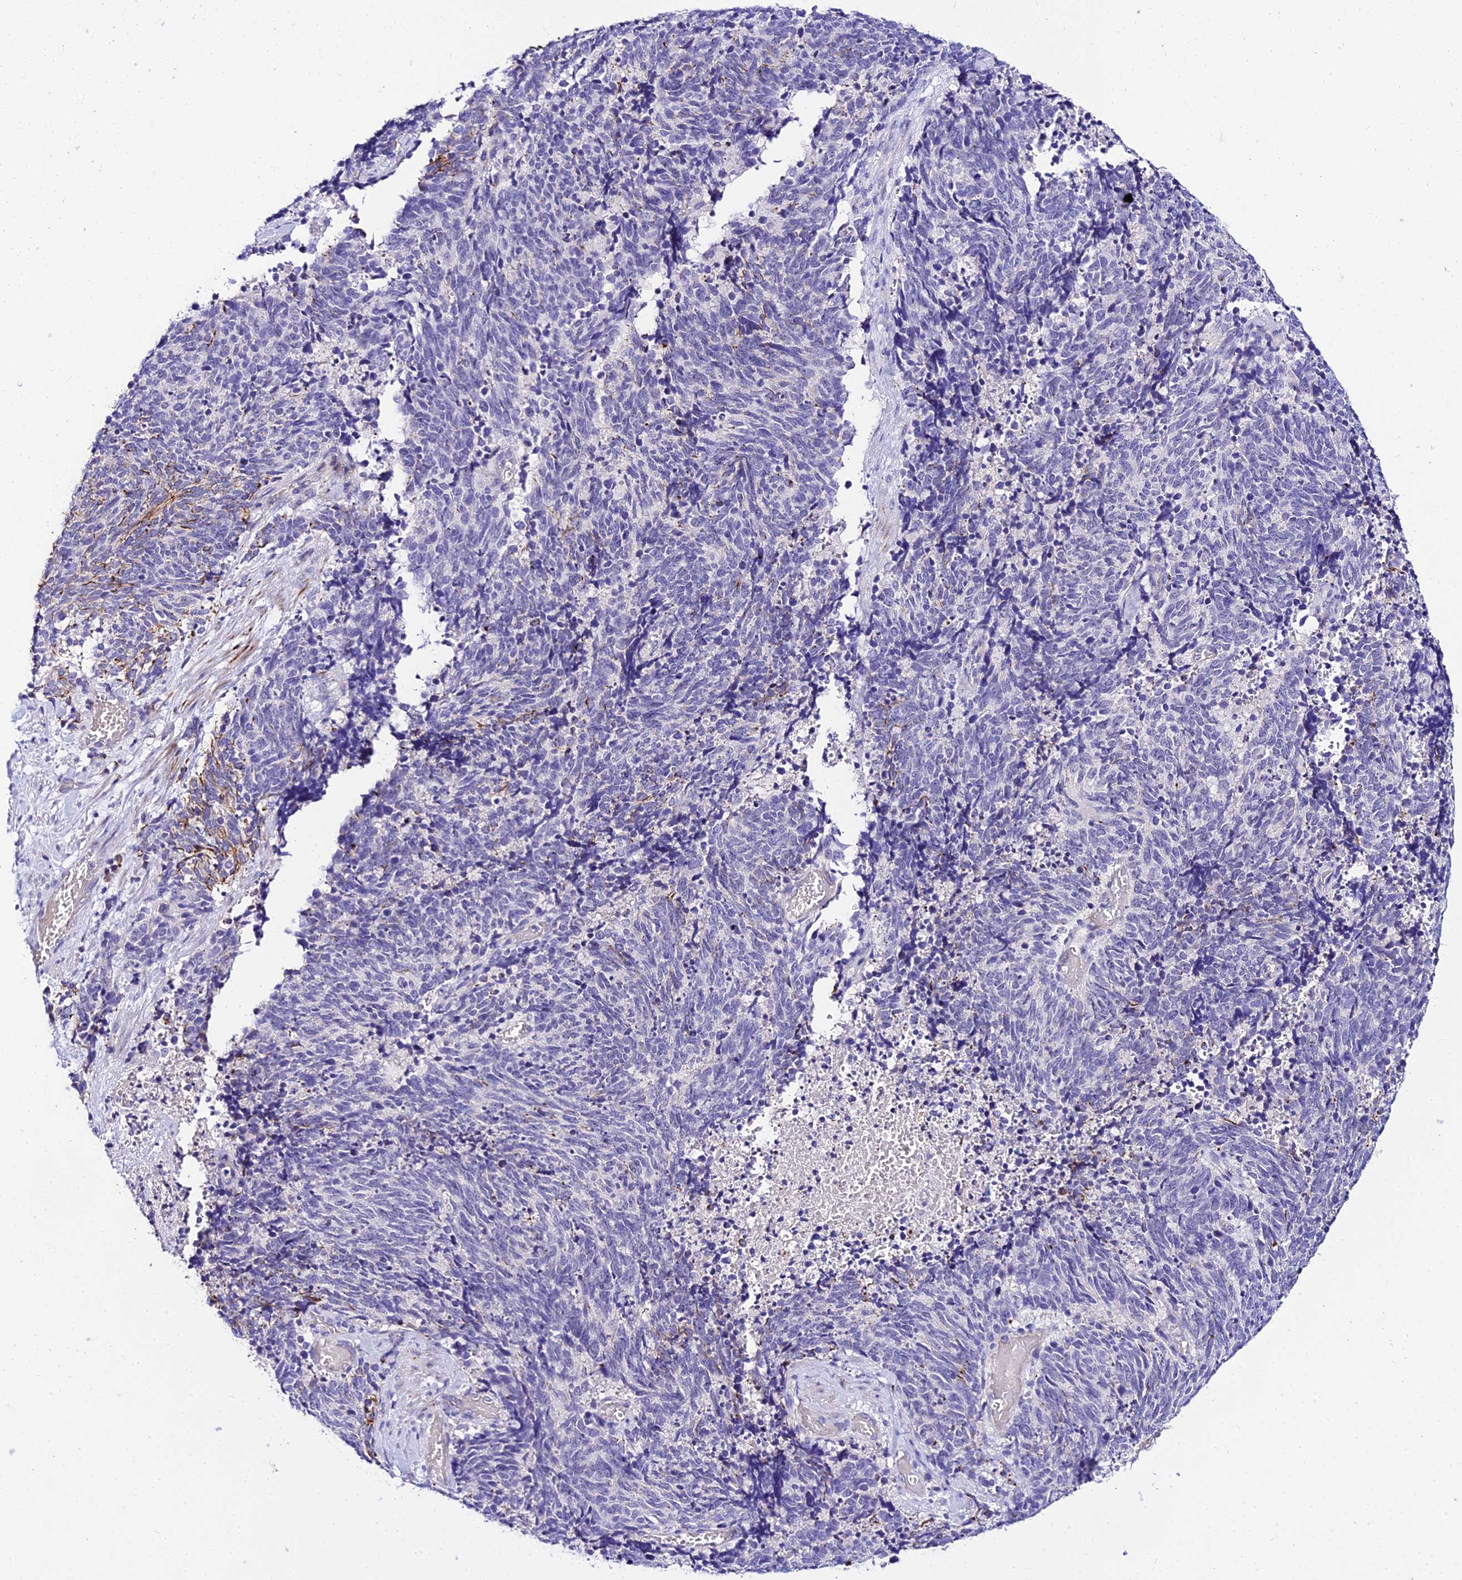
{"staining": {"intensity": "moderate", "quantity": "<25%", "location": "cytoplasmic/membranous"}, "tissue": "cervical cancer", "cell_type": "Tumor cells", "image_type": "cancer", "snomed": [{"axis": "morphology", "description": "Squamous cell carcinoma, NOS"}, {"axis": "topography", "description": "Cervix"}], "caption": "Immunohistochemical staining of human cervical cancer reveals low levels of moderate cytoplasmic/membranous protein staining in approximately <25% of tumor cells. (Brightfield microscopy of DAB IHC at high magnification).", "gene": "DEFB106A", "patient": {"sex": "female", "age": 29}}